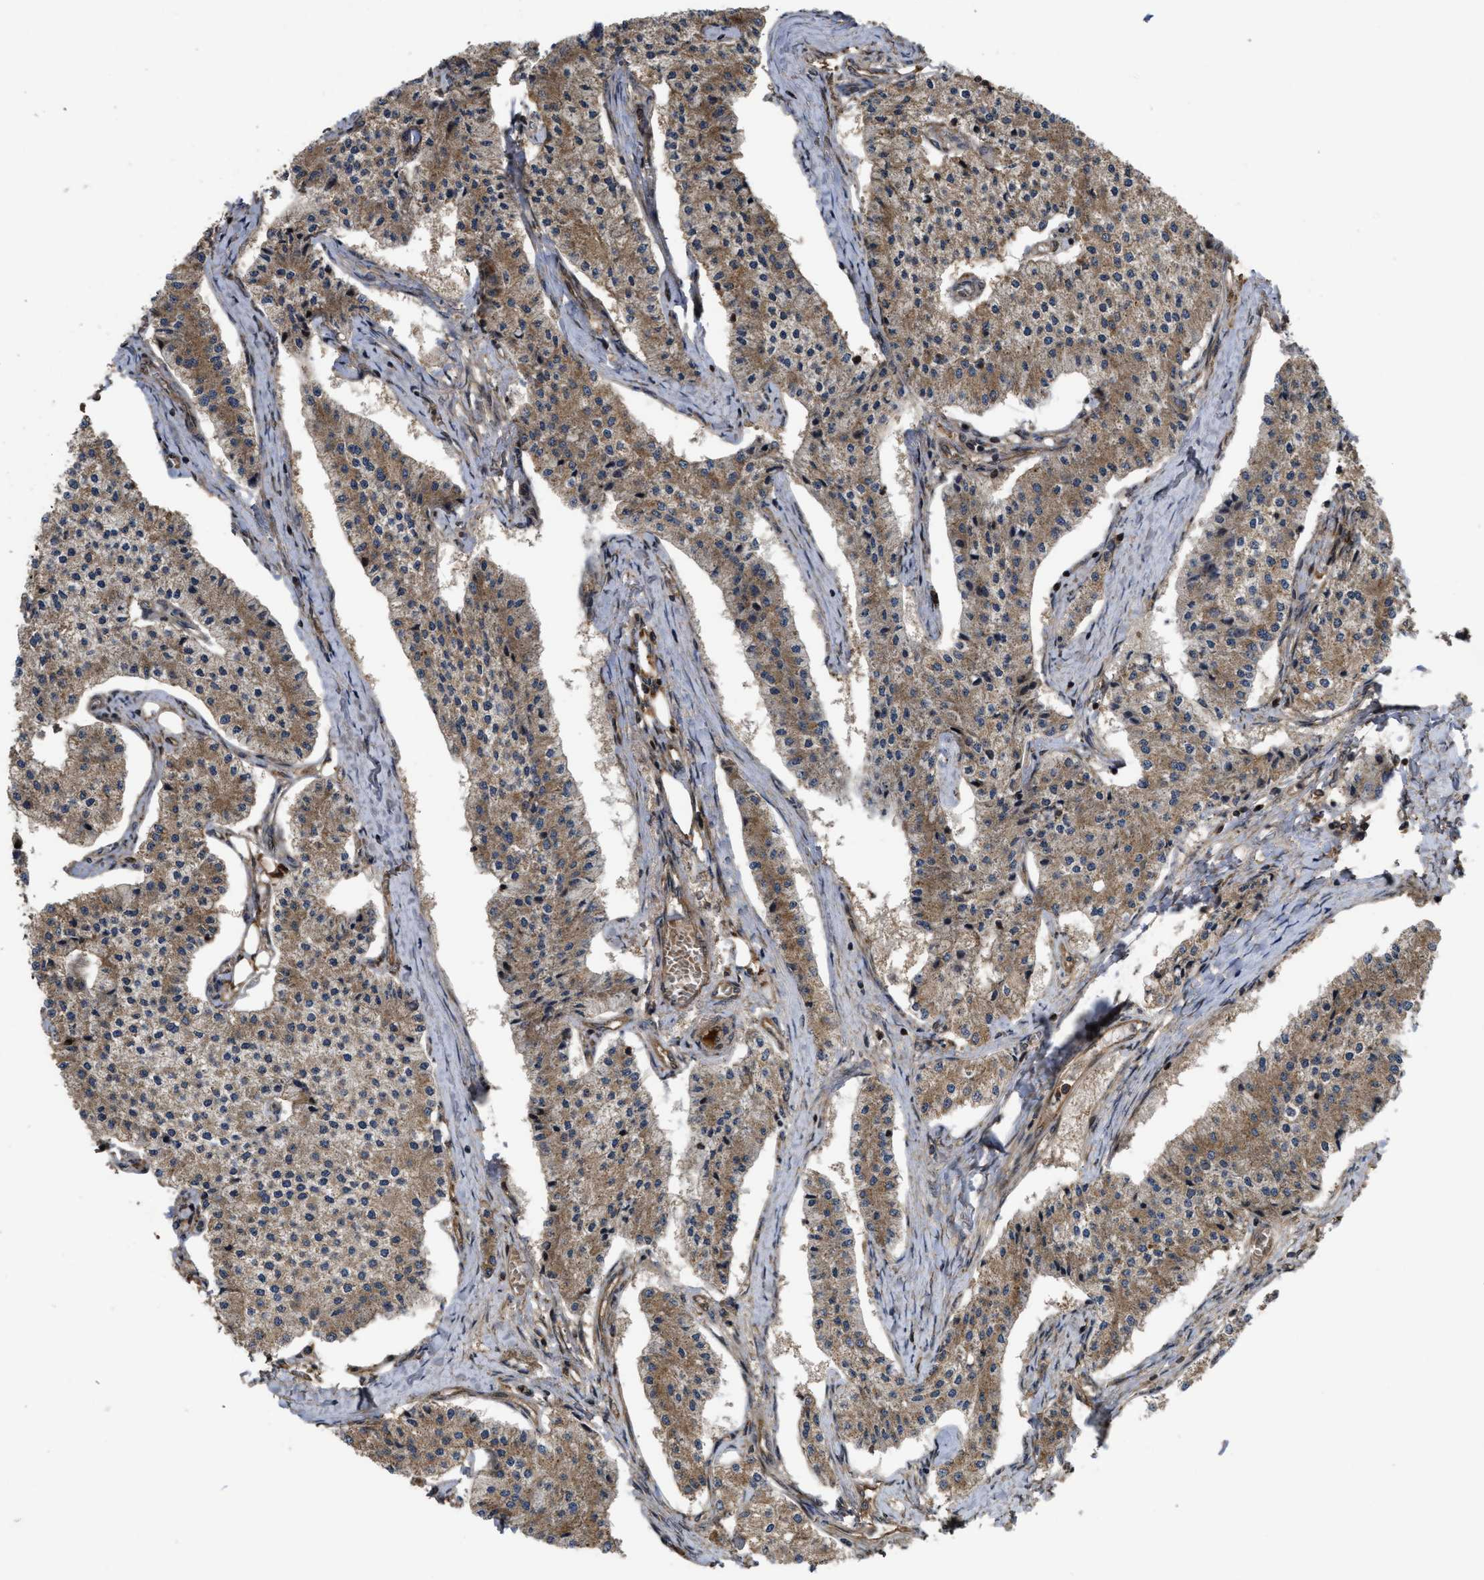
{"staining": {"intensity": "moderate", "quantity": ">75%", "location": "cytoplasmic/membranous"}, "tissue": "carcinoid", "cell_type": "Tumor cells", "image_type": "cancer", "snomed": [{"axis": "morphology", "description": "Carcinoid, malignant, NOS"}, {"axis": "topography", "description": "Colon"}], "caption": "Carcinoid stained for a protein (brown) shows moderate cytoplasmic/membranous positive expression in about >75% of tumor cells.", "gene": "CBR3", "patient": {"sex": "female", "age": 52}}